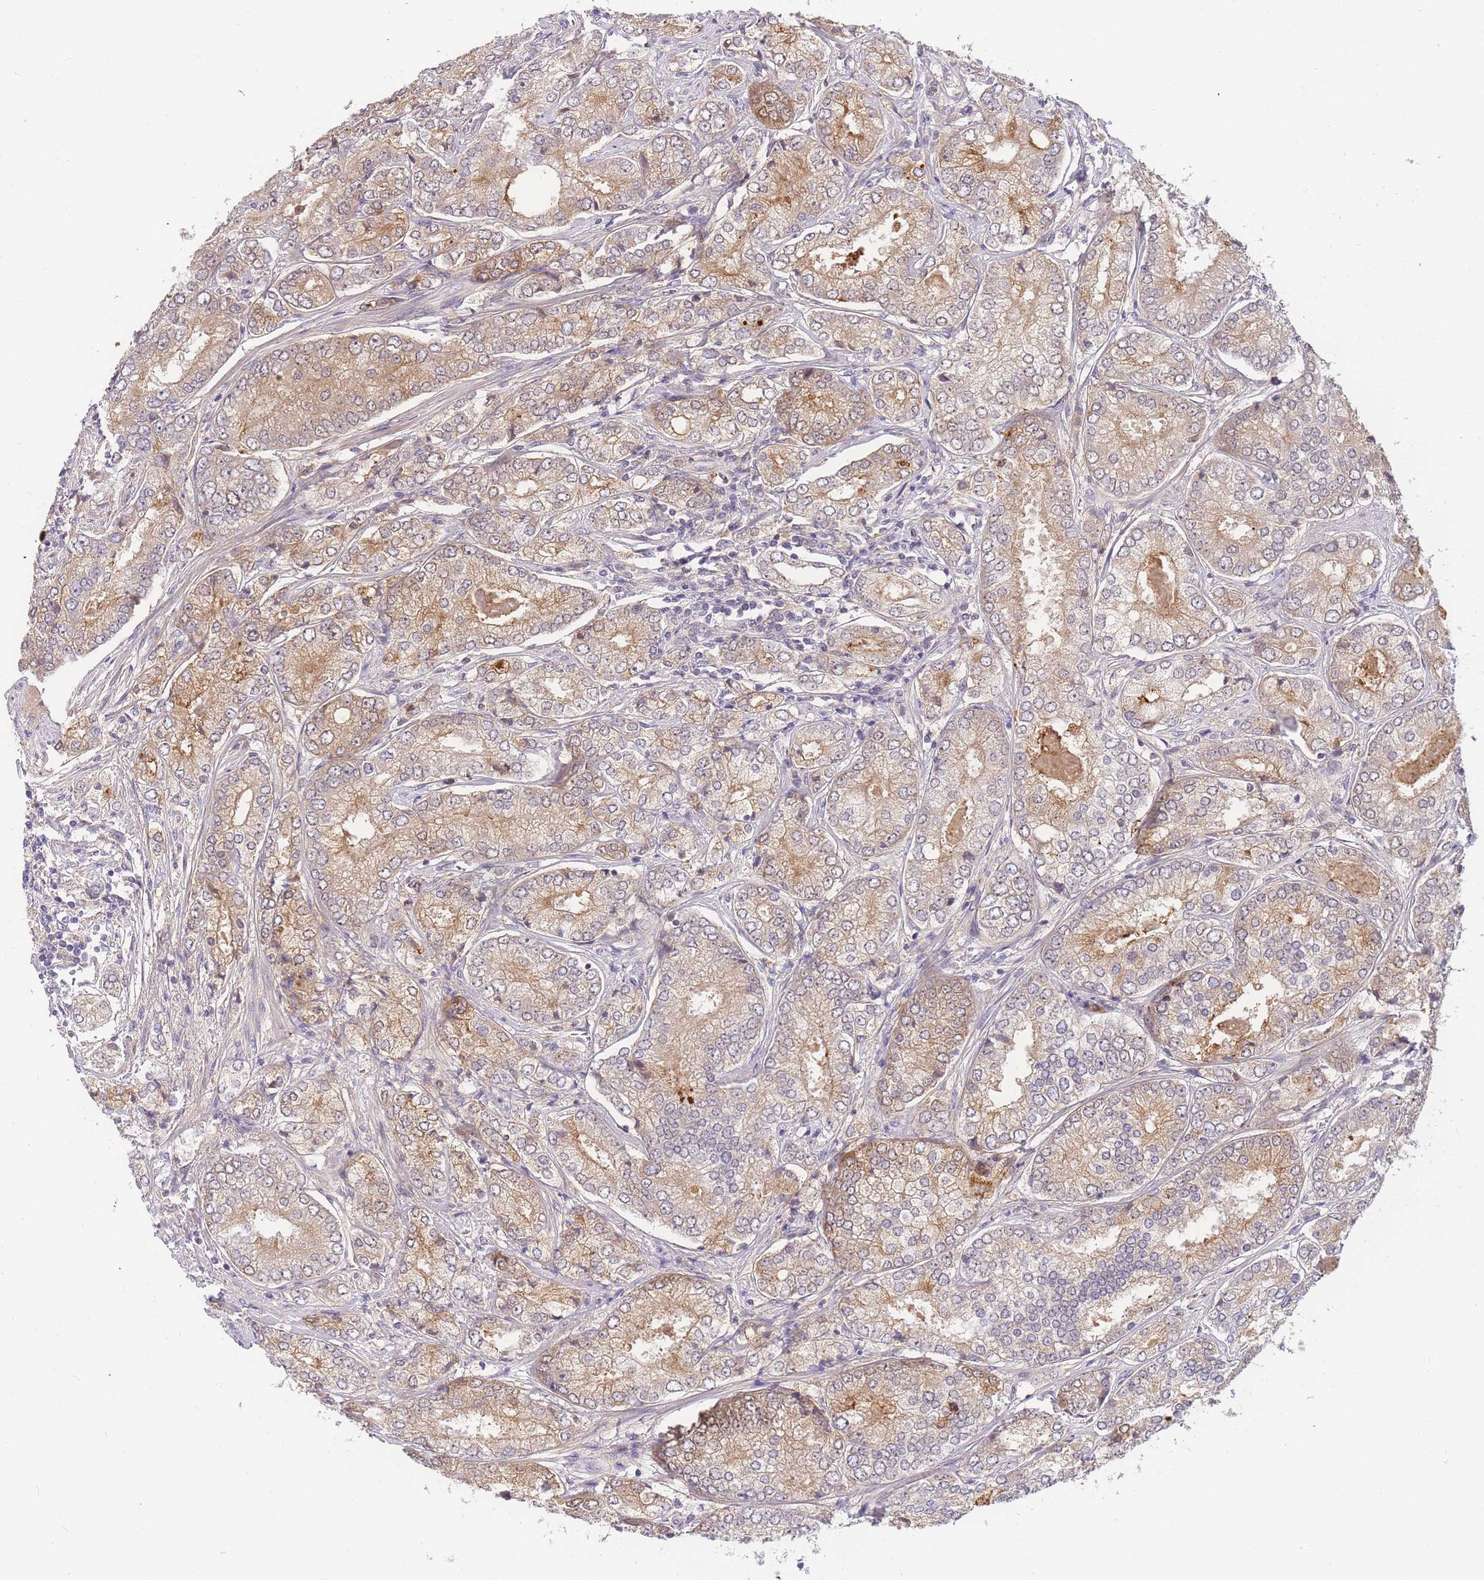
{"staining": {"intensity": "moderate", "quantity": ">75%", "location": "cytoplasmic/membranous"}, "tissue": "prostate cancer", "cell_type": "Tumor cells", "image_type": "cancer", "snomed": [{"axis": "morphology", "description": "Adenocarcinoma, High grade"}, {"axis": "topography", "description": "Prostate"}], "caption": "Immunohistochemistry (IHC) staining of prostate adenocarcinoma (high-grade), which exhibits medium levels of moderate cytoplasmic/membranous staining in approximately >75% of tumor cells indicating moderate cytoplasmic/membranous protein expression. The staining was performed using DAB (3,3'-diaminobenzidine) (brown) for protein detection and nuclei were counterstained in hematoxylin (blue).", "gene": "ZNF577", "patient": {"sex": "male", "age": 63}}